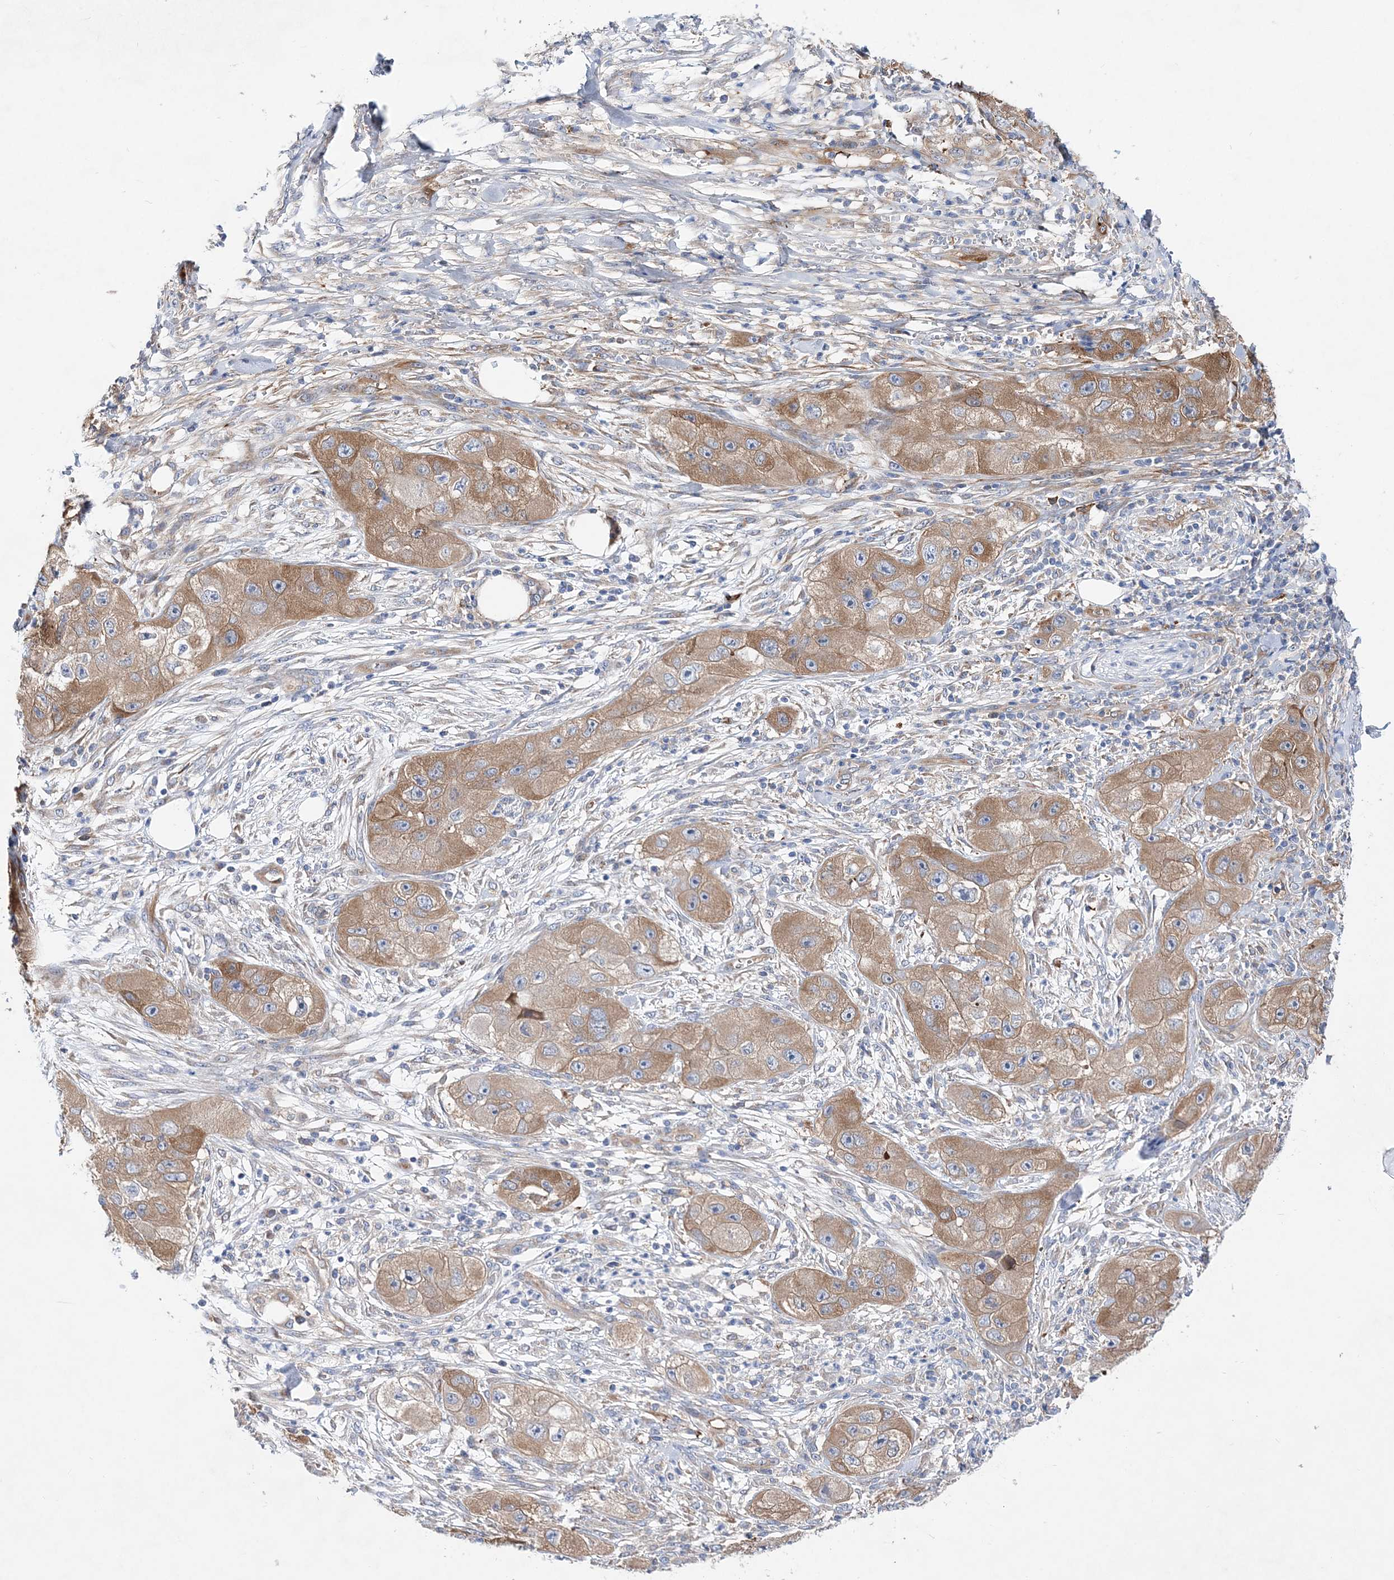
{"staining": {"intensity": "moderate", "quantity": ">75%", "location": "cytoplasmic/membranous"}, "tissue": "skin cancer", "cell_type": "Tumor cells", "image_type": "cancer", "snomed": [{"axis": "morphology", "description": "Squamous cell carcinoma, NOS"}, {"axis": "topography", "description": "Skin"}, {"axis": "topography", "description": "Subcutis"}], "caption": "Immunohistochemical staining of squamous cell carcinoma (skin) displays moderate cytoplasmic/membranous protein positivity in about >75% of tumor cells. Nuclei are stained in blue.", "gene": "JKAMP", "patient": {"sex": "male", "age": 73}}